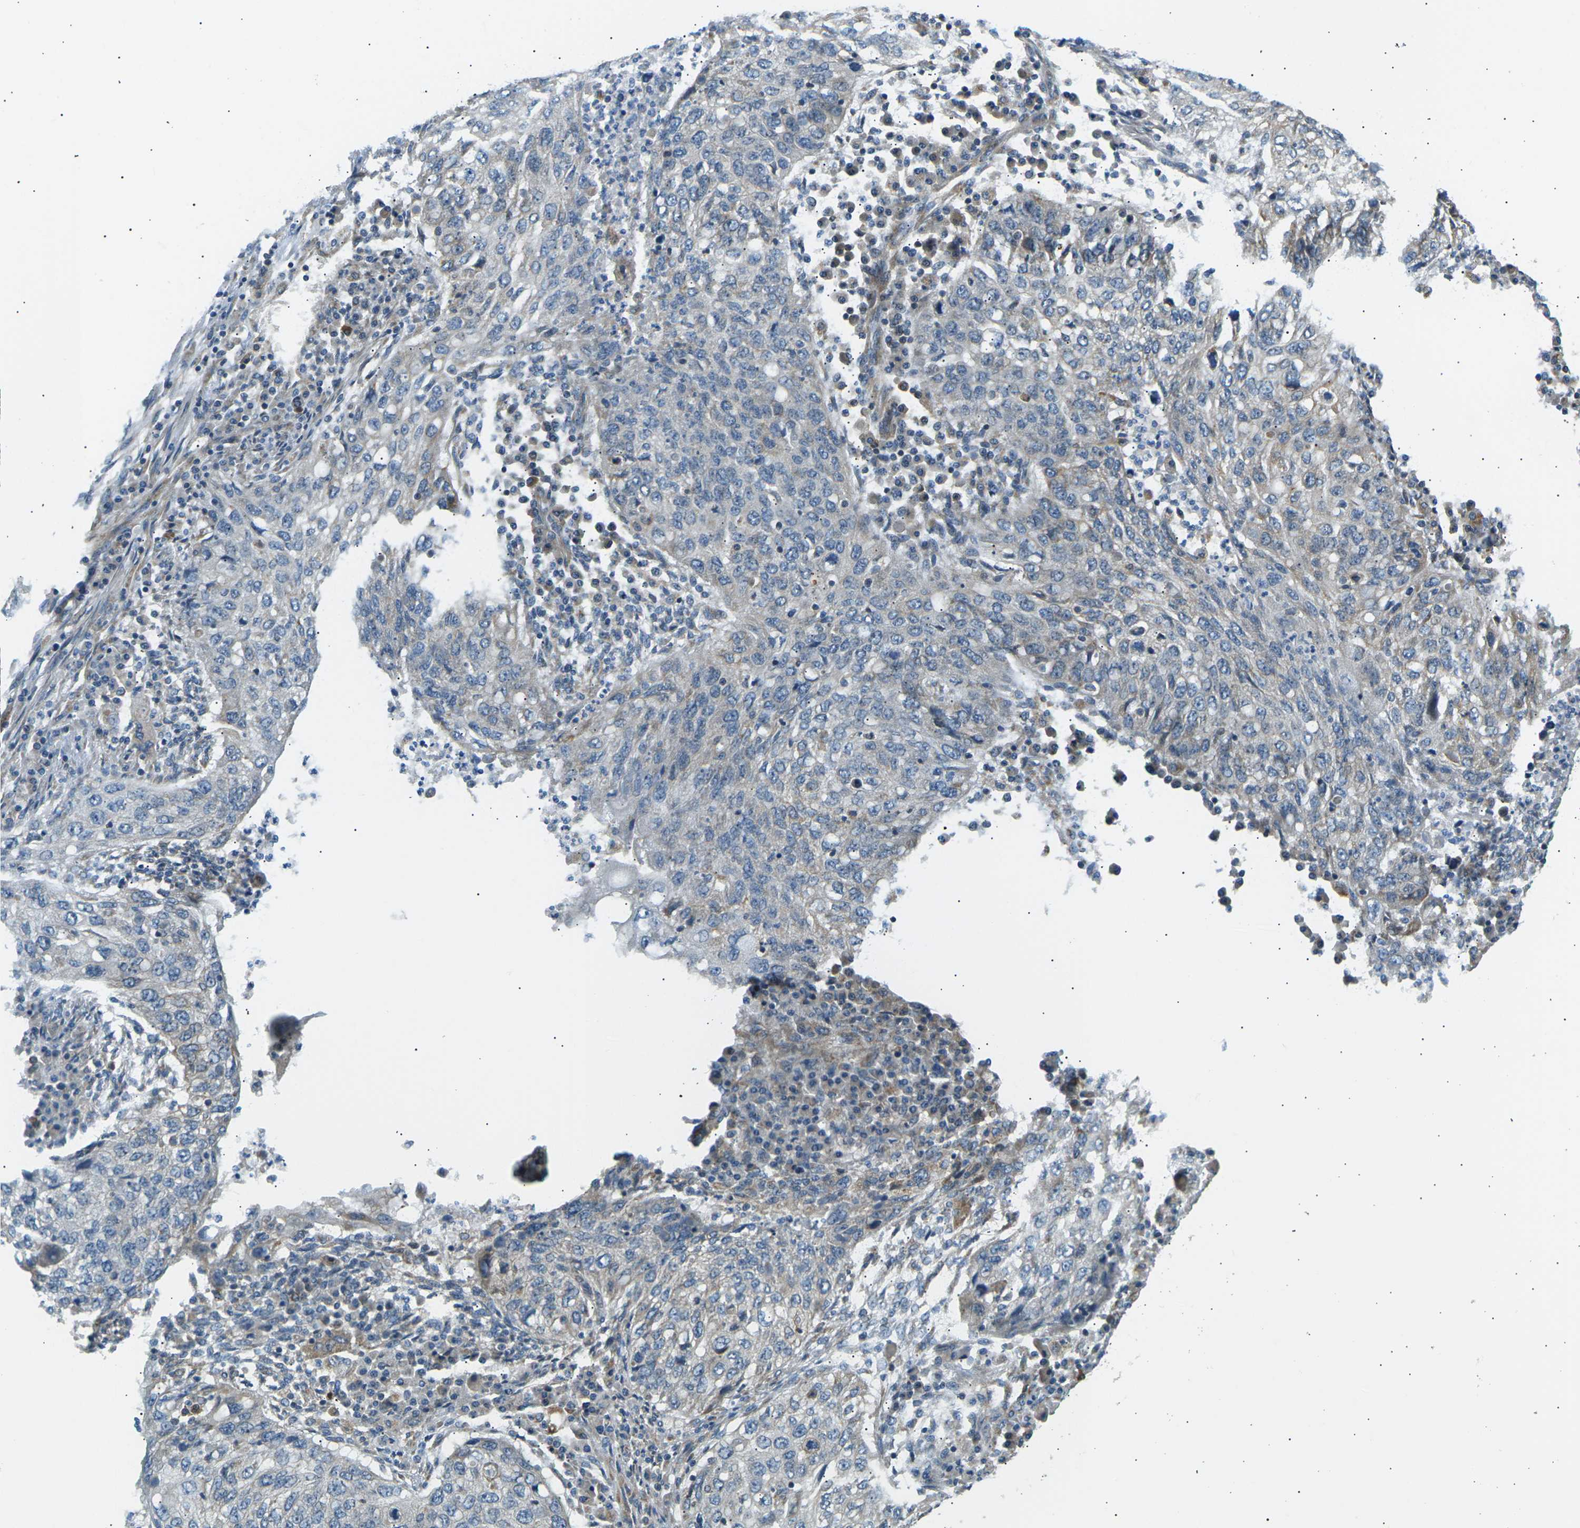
{"staining": {"intensity": "negative", "quantity": "none", "location": "none"}, "tissue": "lung cancer", "cell_type": "Tumor cells", "image_type": "cancer", "snomed": [{"axis": "morphology", "description": "Squamous cell carcinoma, NOS"}, {"axis": "topography", "description": "Lung"}], "caption": "Tumor cells are negative for brown protein staining in lung cancer (squamous cell carcinoma).", "gene": "TBC1D8", "patient": {"sex": "female", "age": 63}}